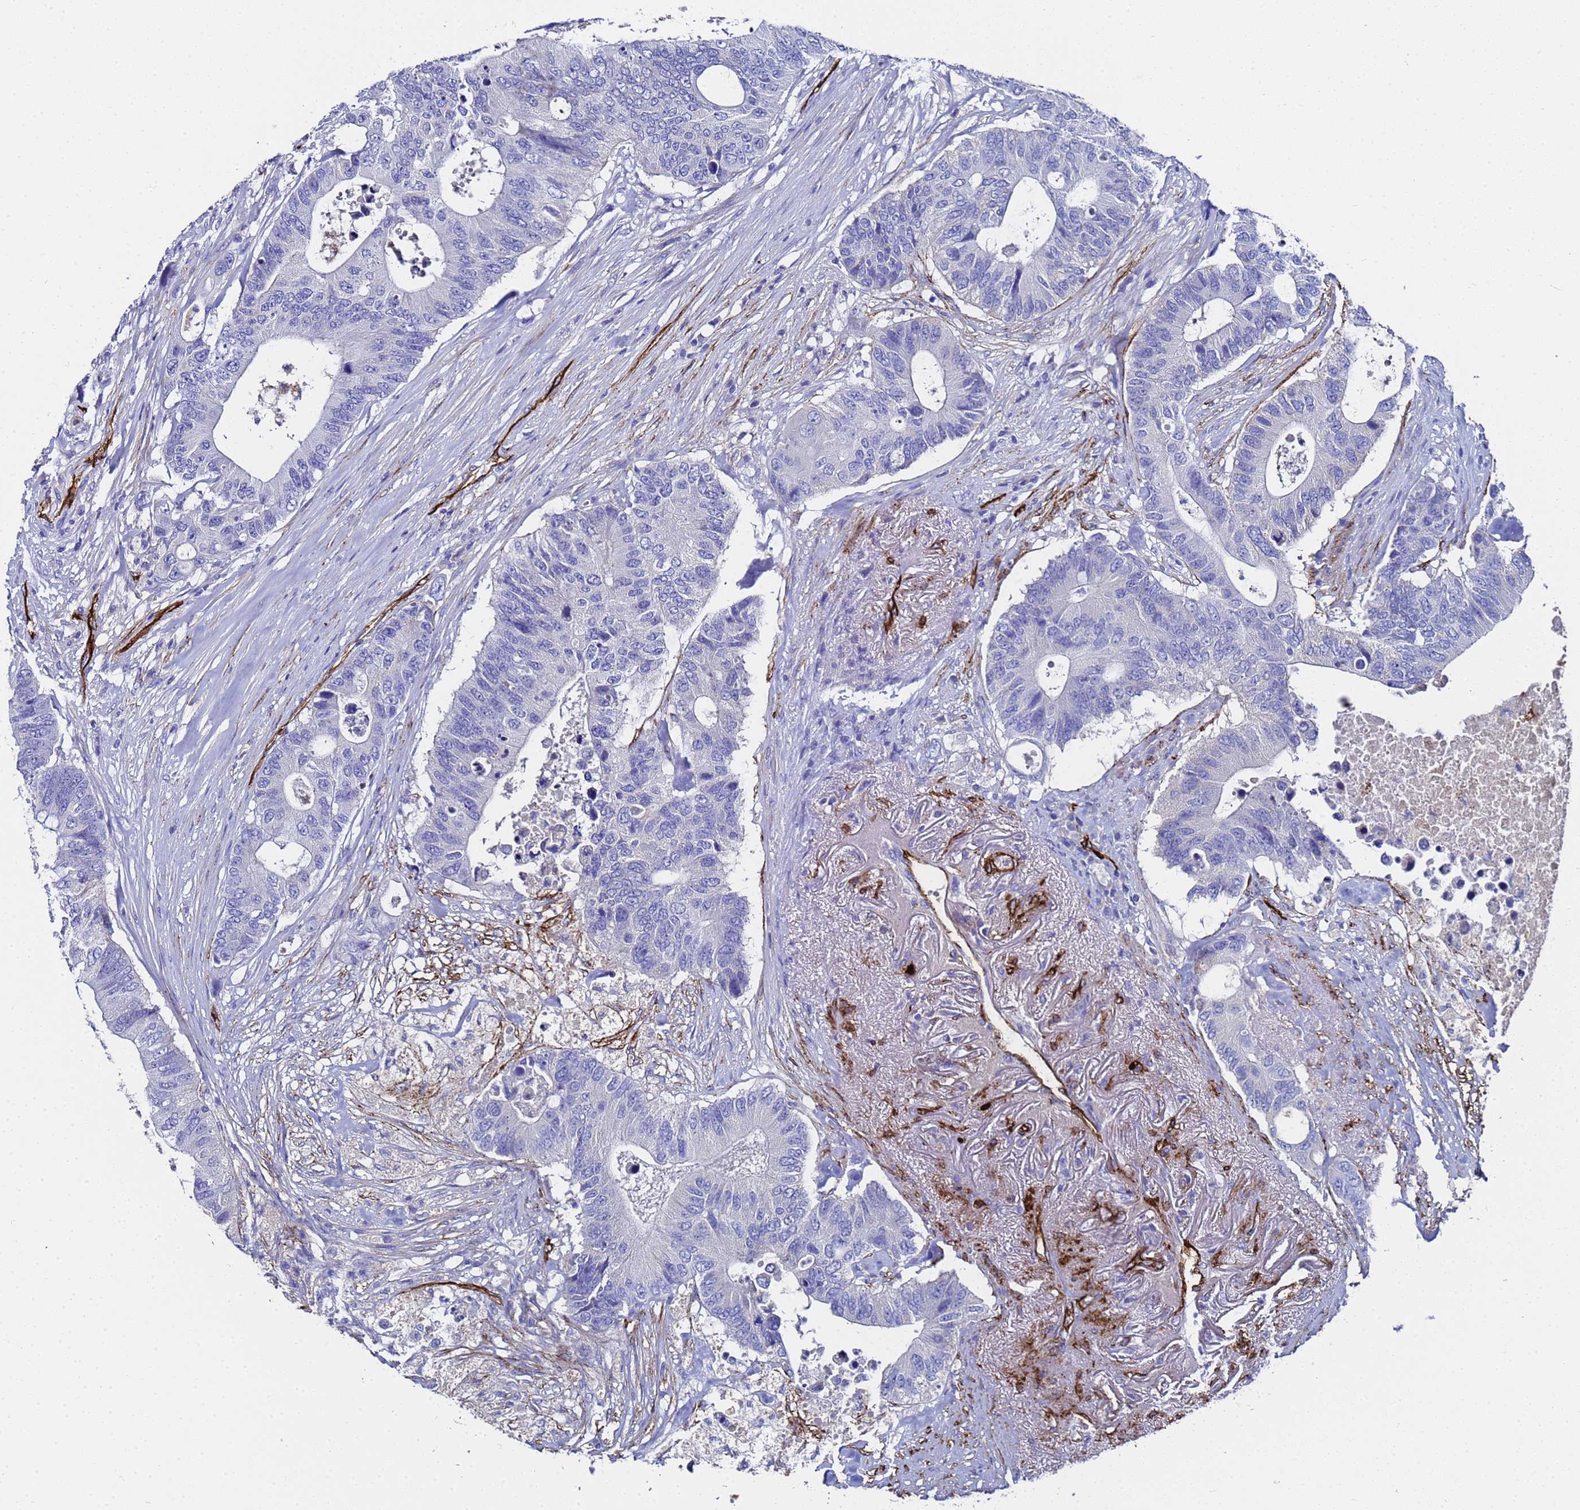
{"staining": {"intensity": "negative", "quantity": "none", "location": "none"}, "tissue": "colorectal cancer", "cell_type": "Tumor cells", "image_type": "cancer", "snomed": [{"axis": "morphology", "description": "Adenocarcinoma, NOS"}, {"axis": "topography", "description": "Colon"}], "caption": "There is no significant expression in tumor cells of adenocarcinoma (colorectal).", "gene": "ADIPOQ", "patient": {"sex": "male", "age": 71}}